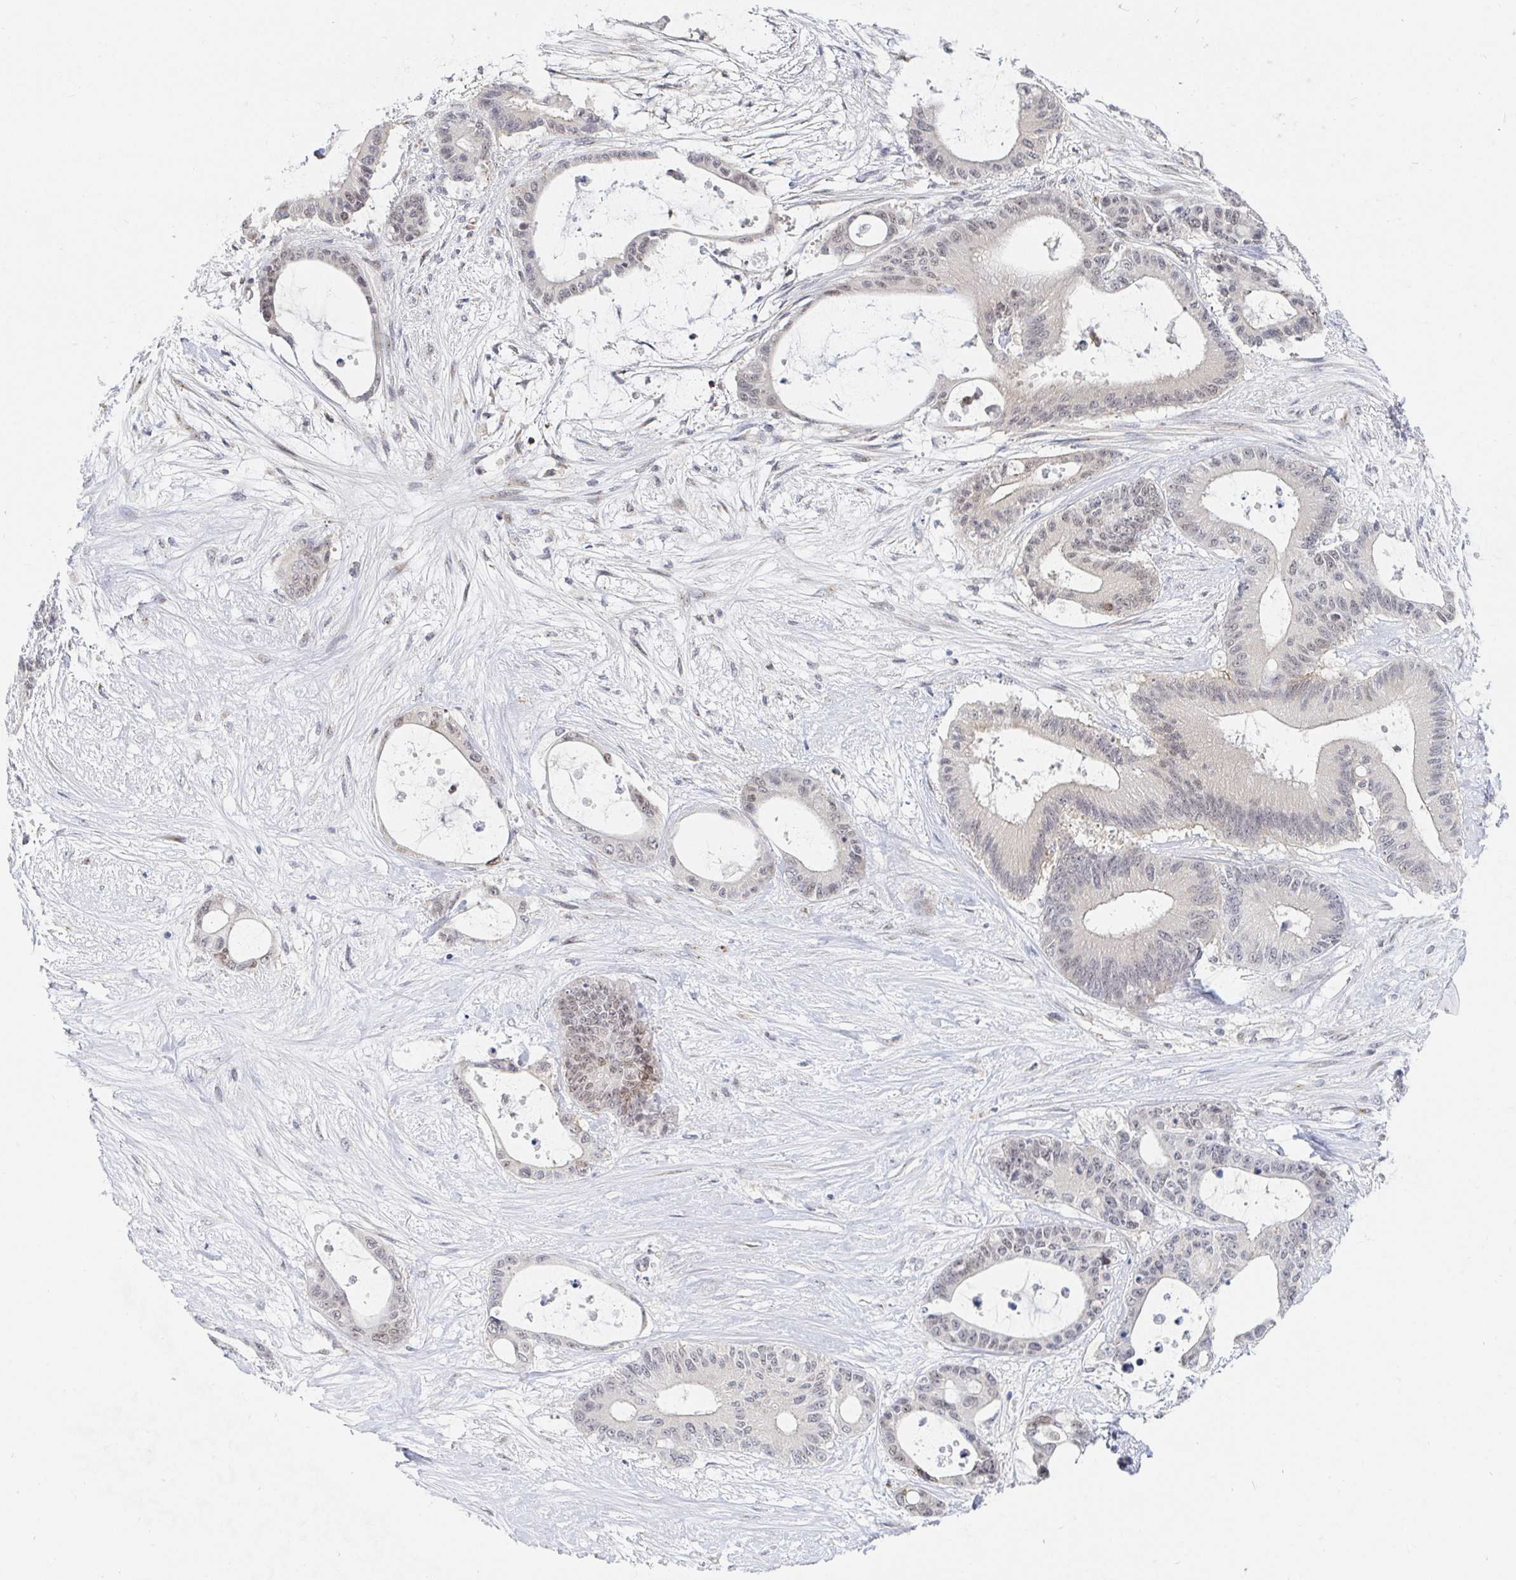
{"staining": {"intensity": "weak", "quantity": "25%-75%", "location": "nuclear"}, "tissue": "liver cancer", "cell_type": "Tumor cells", "image_type": "cancer", "snomed": [{"axis": "morphology", "description": "Normal tissue, NOS"}, {"axis": "morphology", "description": "Cholangiocarcinoma"}, {"axis": "topography", "description": "Liver"}, {"axis": "topography", "description": "Peripheral nerve tissue"}], "caption": "Protein analysis of liver cancer tissue displays weak nuclear expression in approximately 25%-75% of tumor cells.", "gene": "CHD2", "patient": {"sex": "female", "age": 73}}